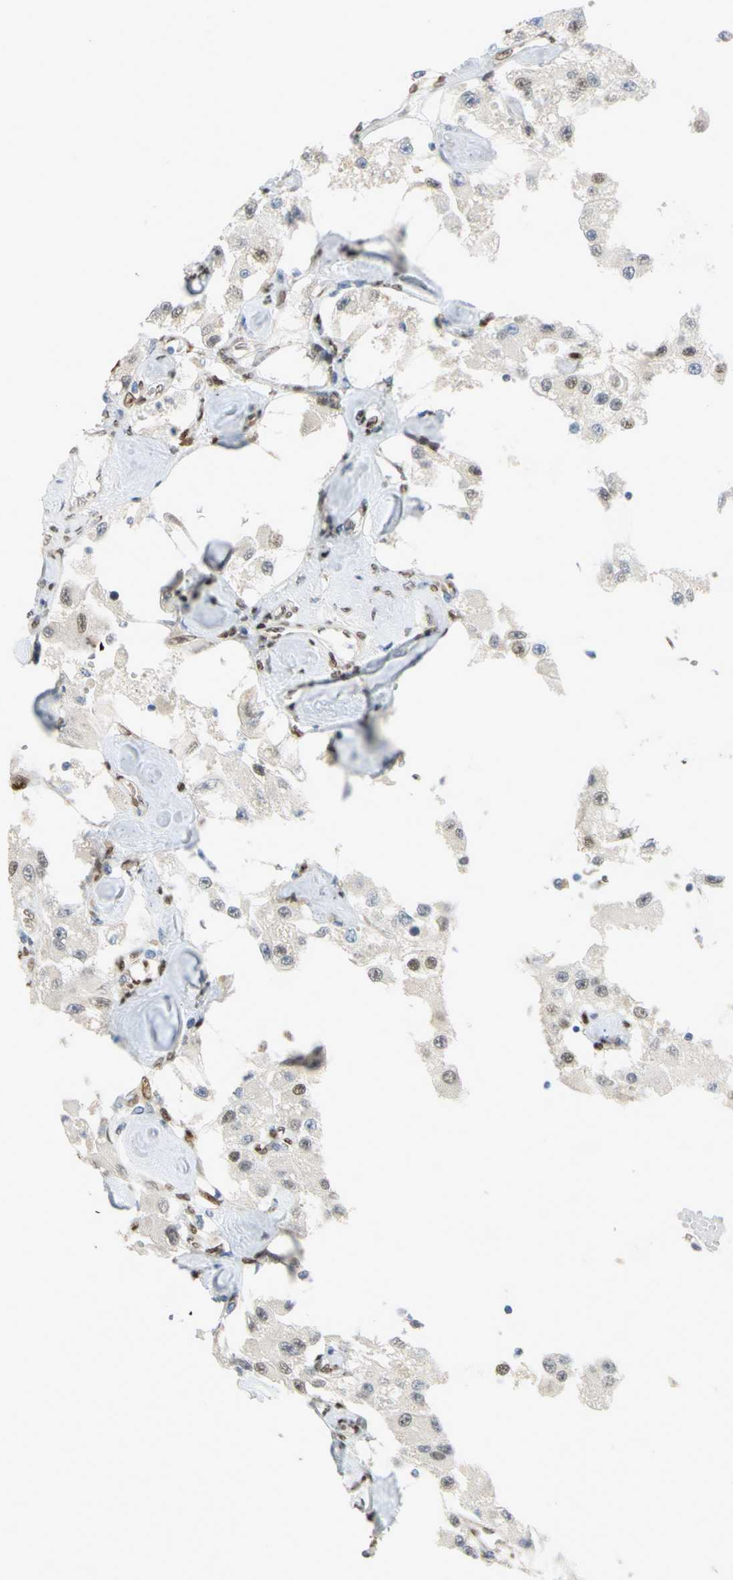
{"staining": {"intensity": "weak", "quantity": "<25%", "location": "cytoplasmic/membranous,nuclear"}, "tissue": "carcinoid", "cell_type": "Tumor cells", "image_type": "cancer", "snomed": [{"axis": "morphology", "description": "Carcinoid, malignant, NOS"}, {"axis": "topography", "description": "Pancreas"}], "caption": "There is no significant expression in tumor cells of carcinoid.", "gene": "RBFOX2", "patient": {"sex": "male", "age": 41}}